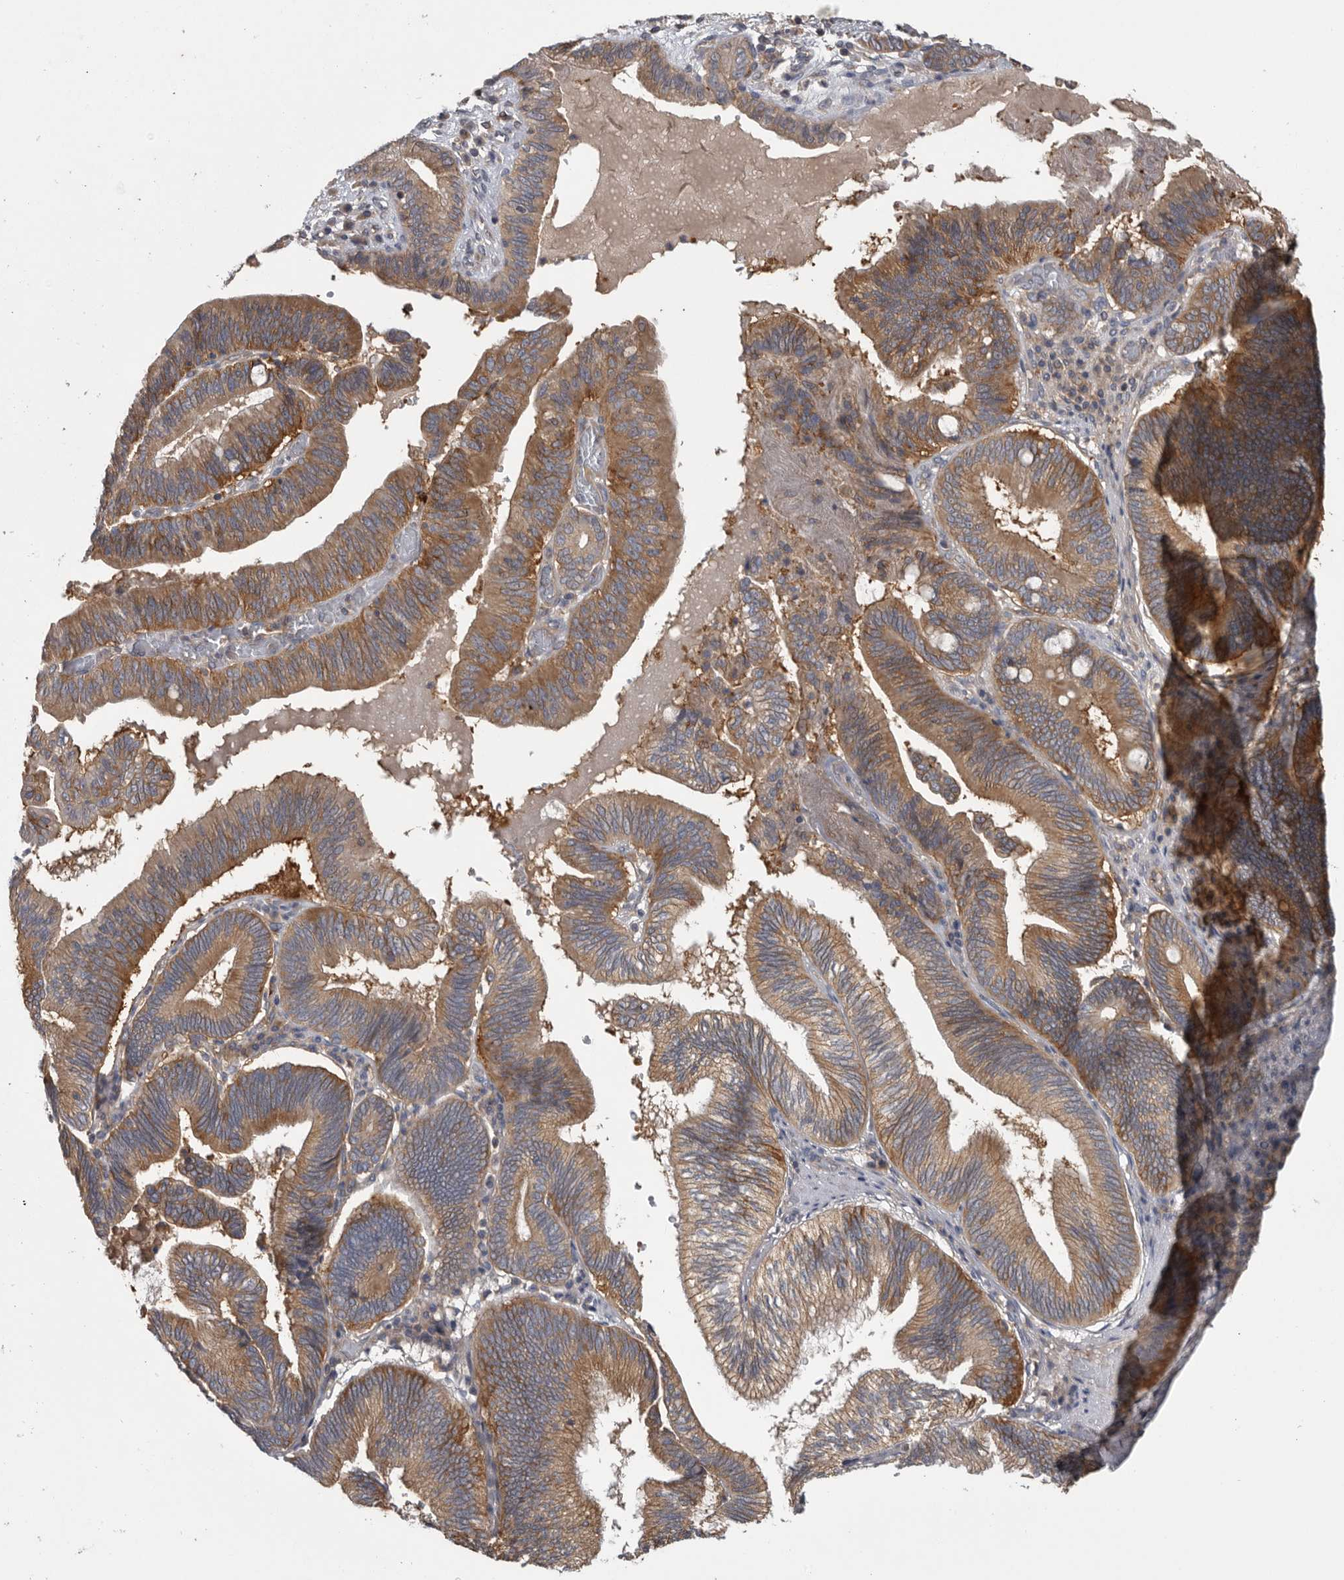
{"staining": {"intensity": "moderate", "quantity": ">75%", "location": "cytoplasmic/membranous"}, "tissue": "pancreatic cancer", "cell_type": "Tumor cells", "image_type": "cancer", "snomed": [{"axis": "morphology", "description": "Adenocarcinoma, NOS"}, {"axis": "topography", "description": "Pancreas"}], "caption": "Tumor cells reveal moderate cytoplasmic/membranous positivity in about >75% of cells in pancreatic adenocarcinoma.", "gene": "C1orf109", "patient": {"sex": "male", "age": 82}}